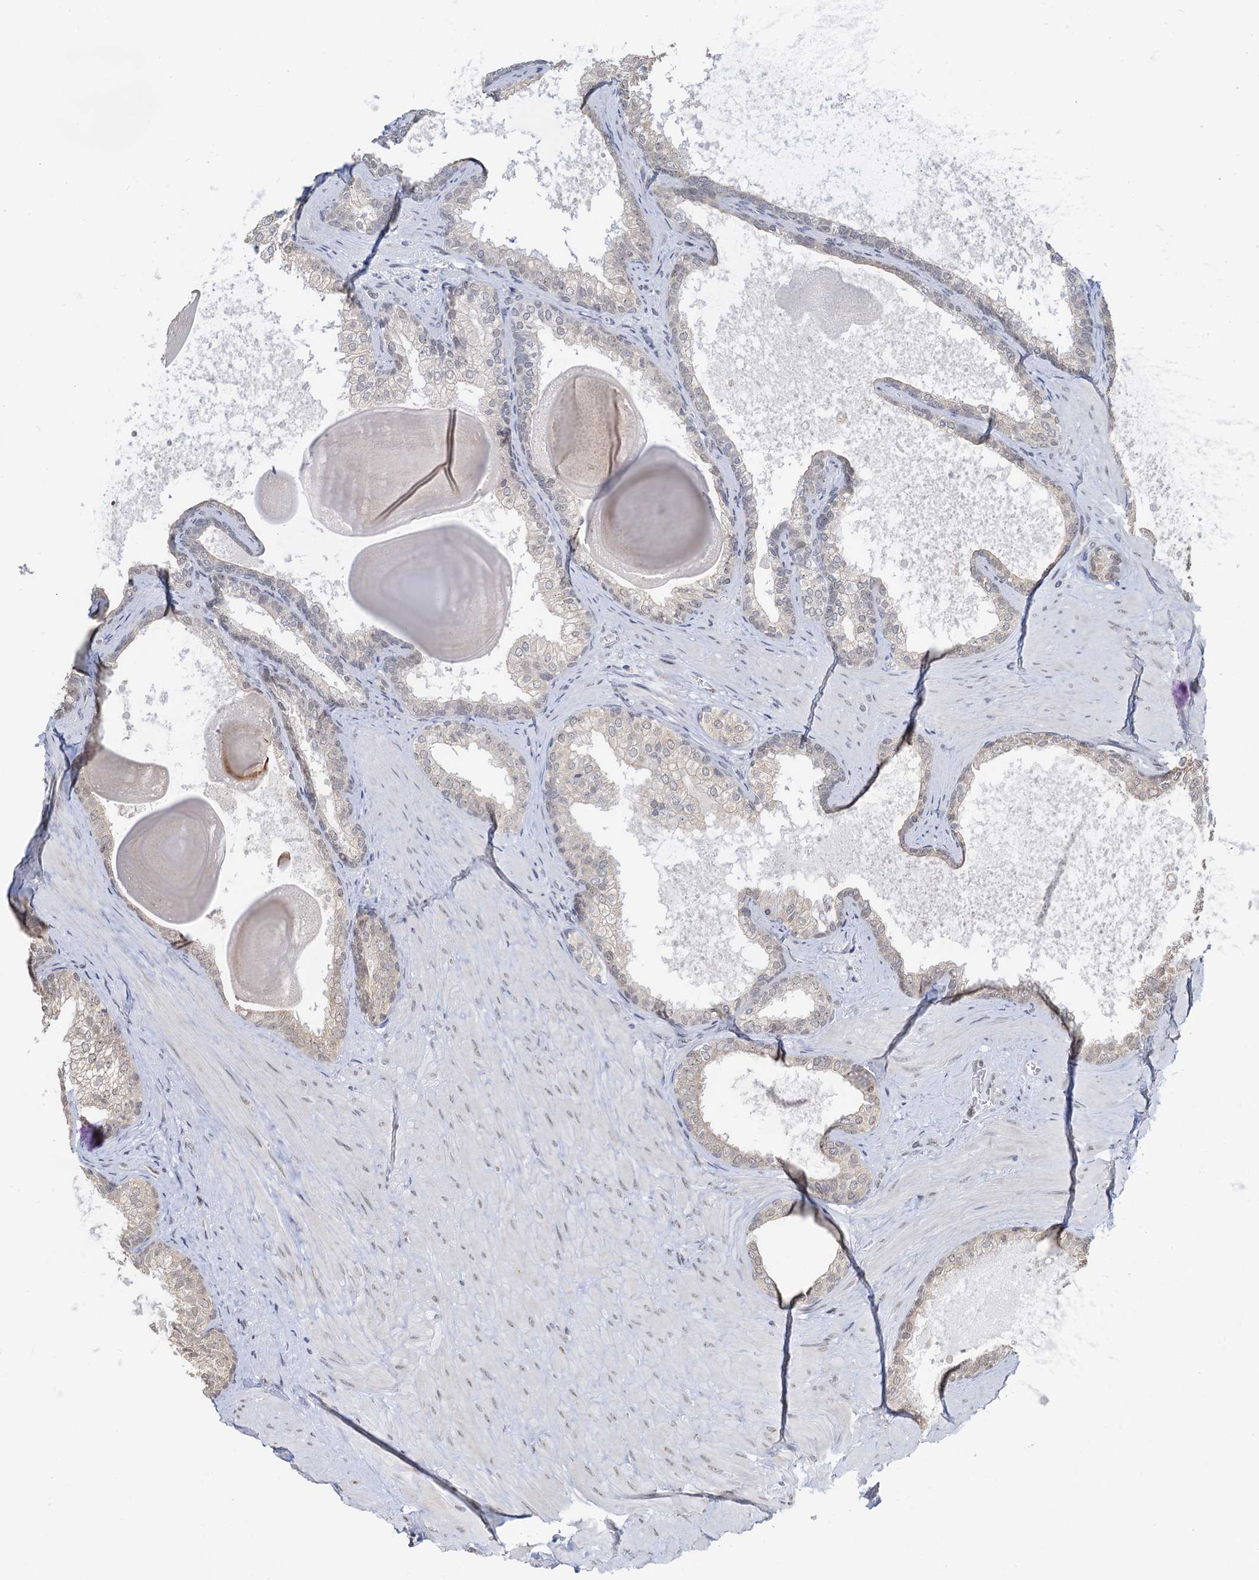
{"staining": {"intensity": "negative", "quantity": "none", "location": "none"}, "tissue": "prostate cancer", "cell_type": "Tumor cells", "image_type": "cancer", "snomed": [{"axis": "morphology", "description": "Adenocarcinoma, High grade"}, {"axis": "topography", "description": "Prostate"}], "caption": "This is an immunohistochemistry micrograph of human prostate adenocarcinoma (high-grade). There is no expression in tumor cells.", "gene": "NAT10", "patient": {"sex": "male", "age": 65}}